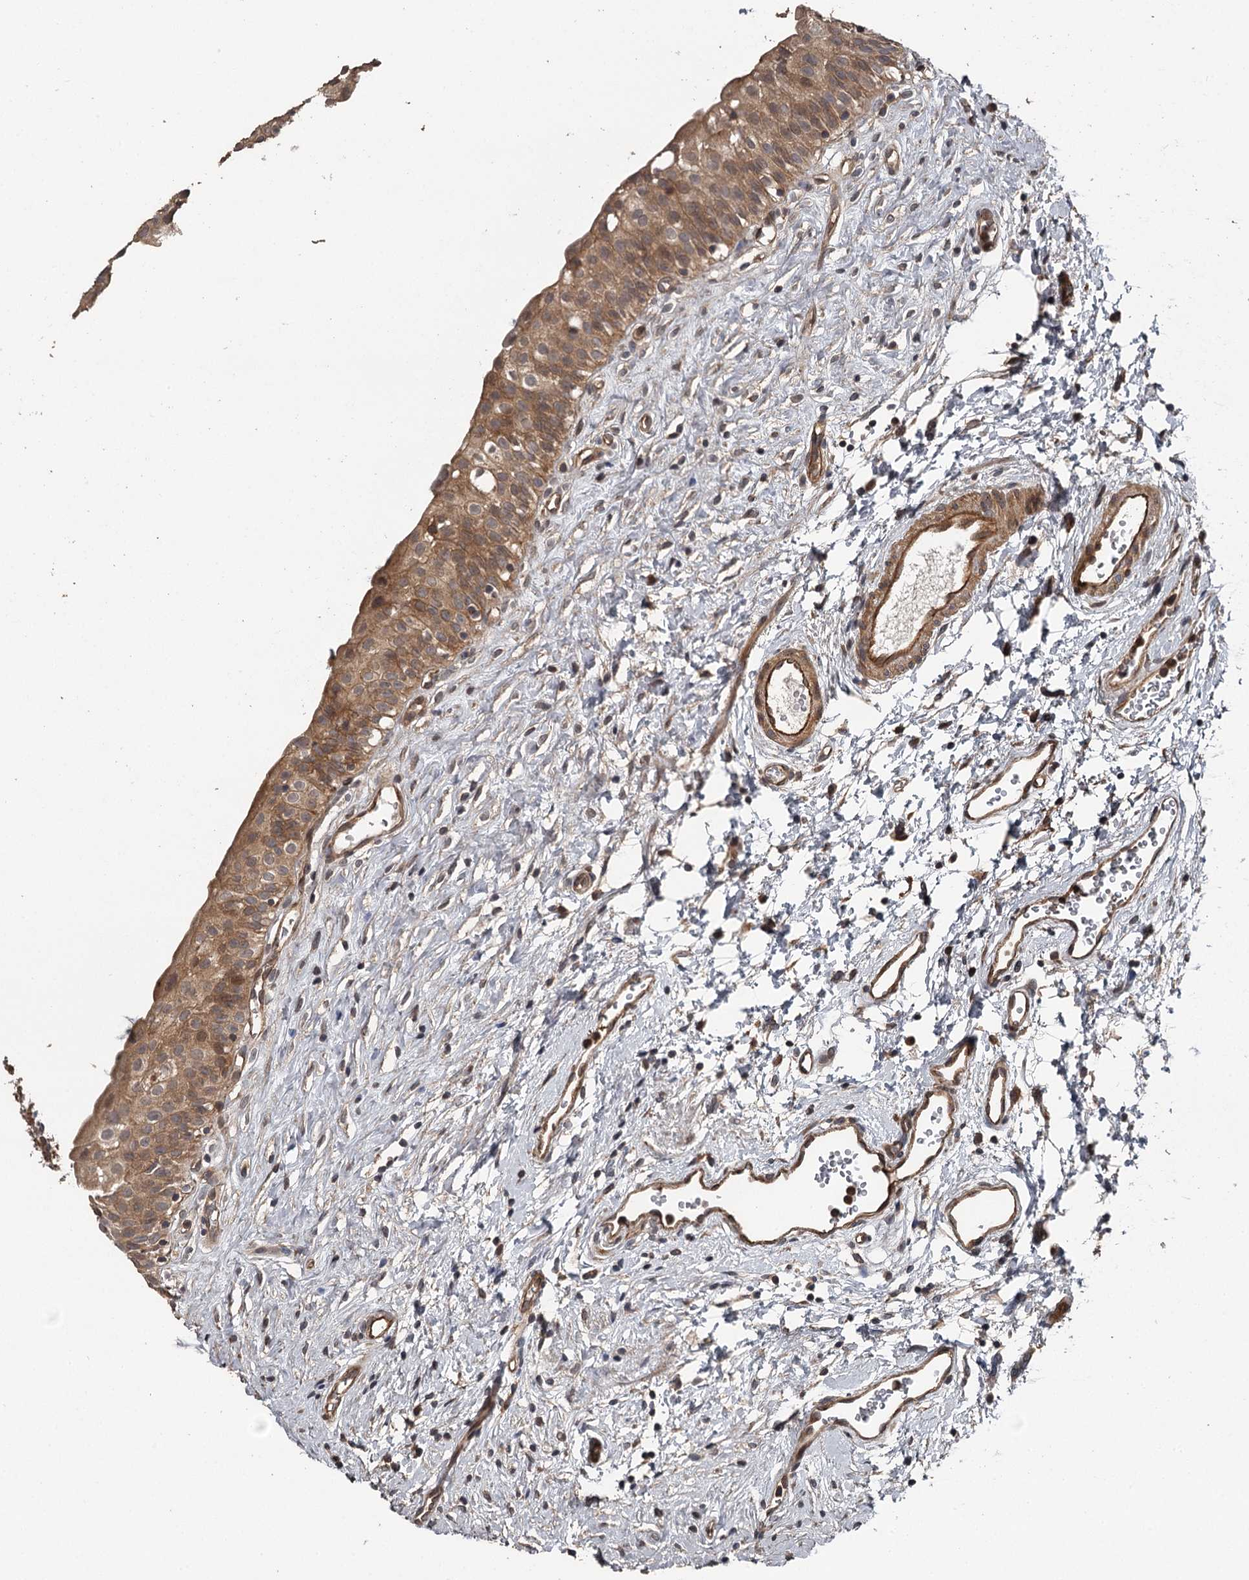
{"staining": {"intensity": "moderate", "quantity": ">75%", "location": "cytoplasmic/membranous"}, "tissue": "urinary bladder", "cell_type": "Urothelial cells", "image_type": "normal", "snomed": [{"axis": "morphology", "description": "Normal tissue, NOS"}, {"axis": "topography", "description": "Urinary bladder"}], "caption": "This is an image of IHC staining of normal urinary bladder, which shows moderate staining in the cytoplasmic/membranous of urothelial cells.", "gene": "RAB21", "patient": {"sex": "male", "age": 51}}